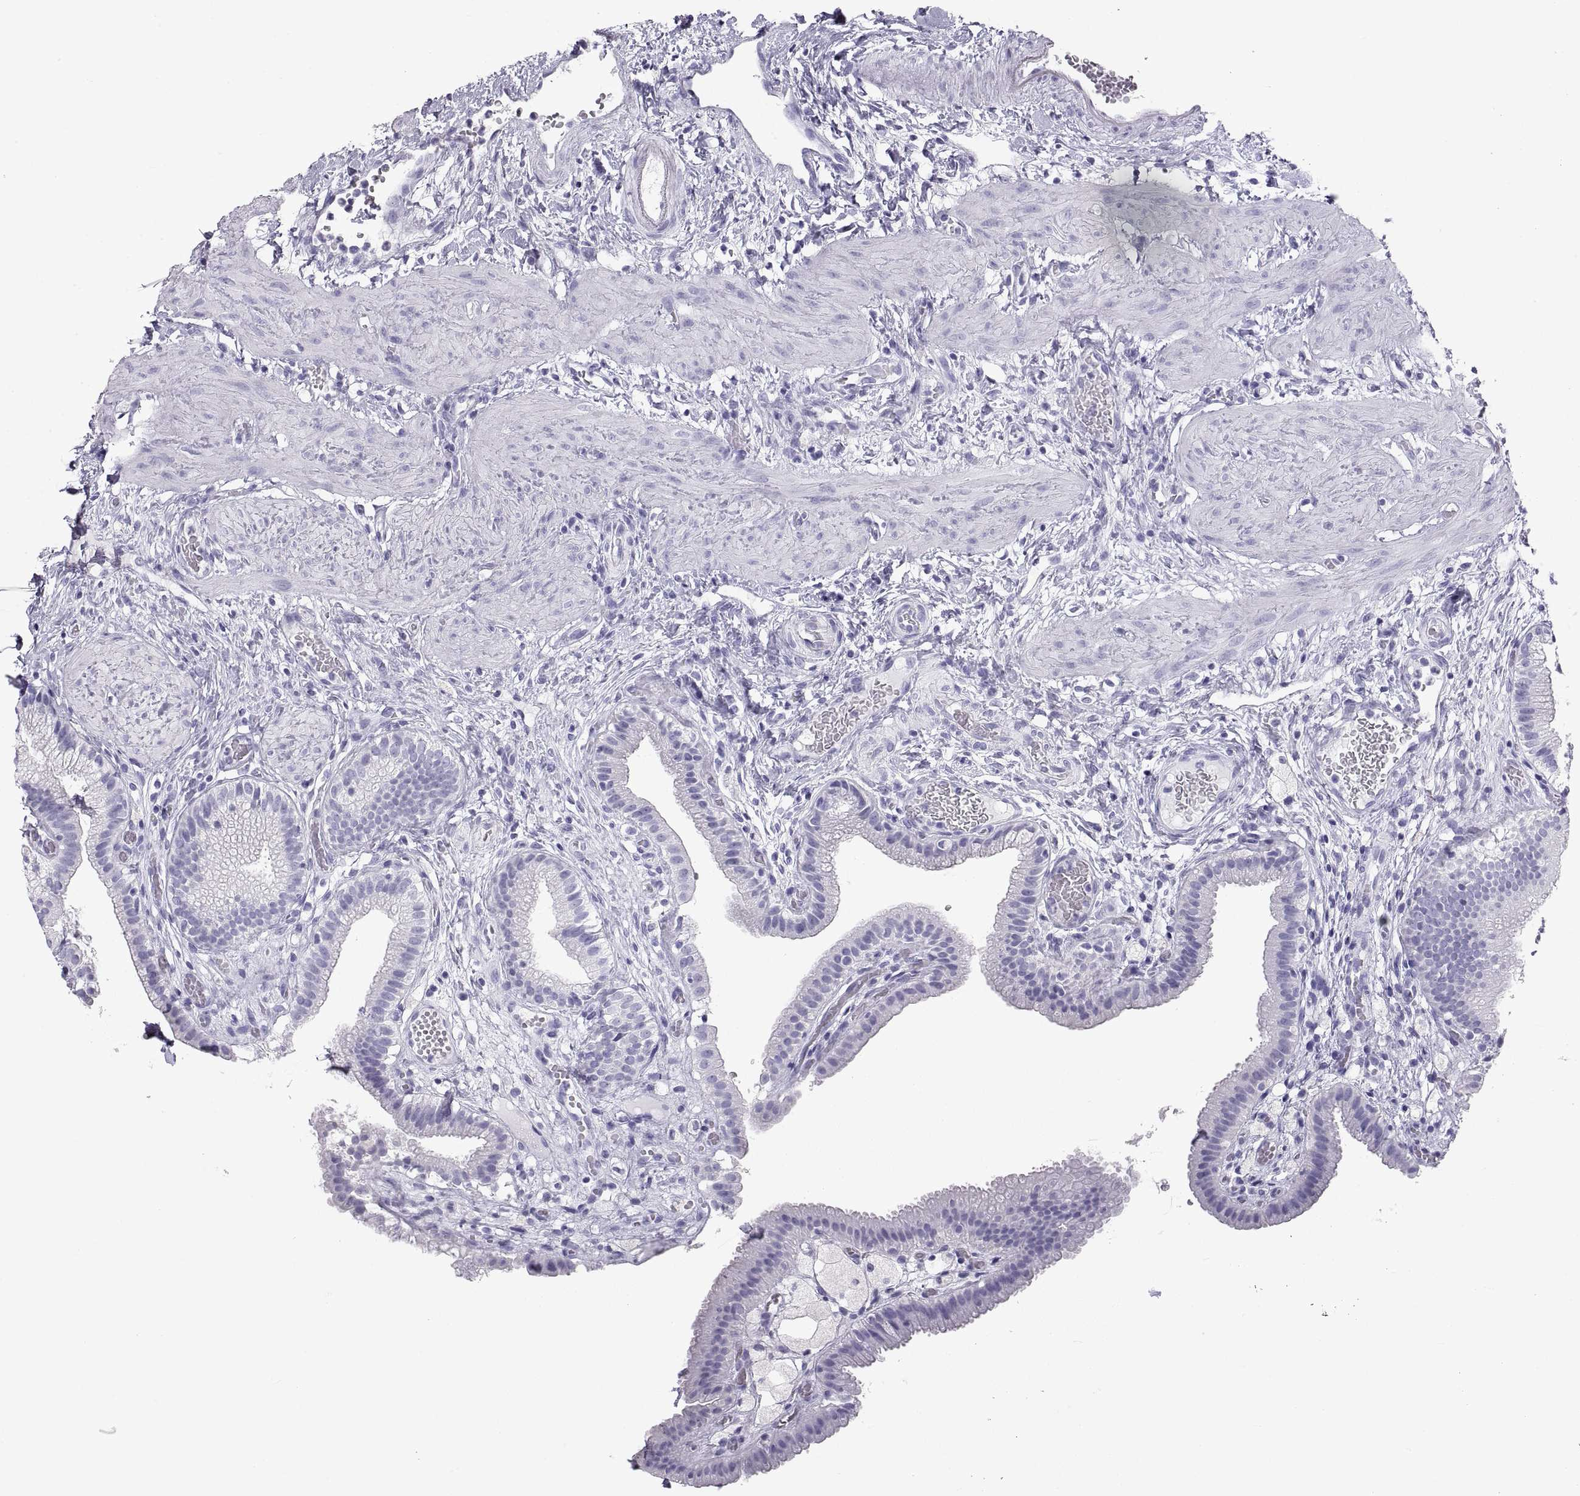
{"staining": {"intensity": "negative", "quantity": "none", "location": "none"}, "tissue": "gallbladder", "cell_type": "Glandular cells", "image_type": "normal", "snomed": [{"axis": "morphology", "description": "Normal tissue, NOS"}, {"axis": "topography", "description": "Gallbladder"}], "caption": "Histopathology image shows no significant protein expression in glandular cells of benign gallbladder.", "gene": "RLBP1", "patient": {"sex": "female", "age": 24}}